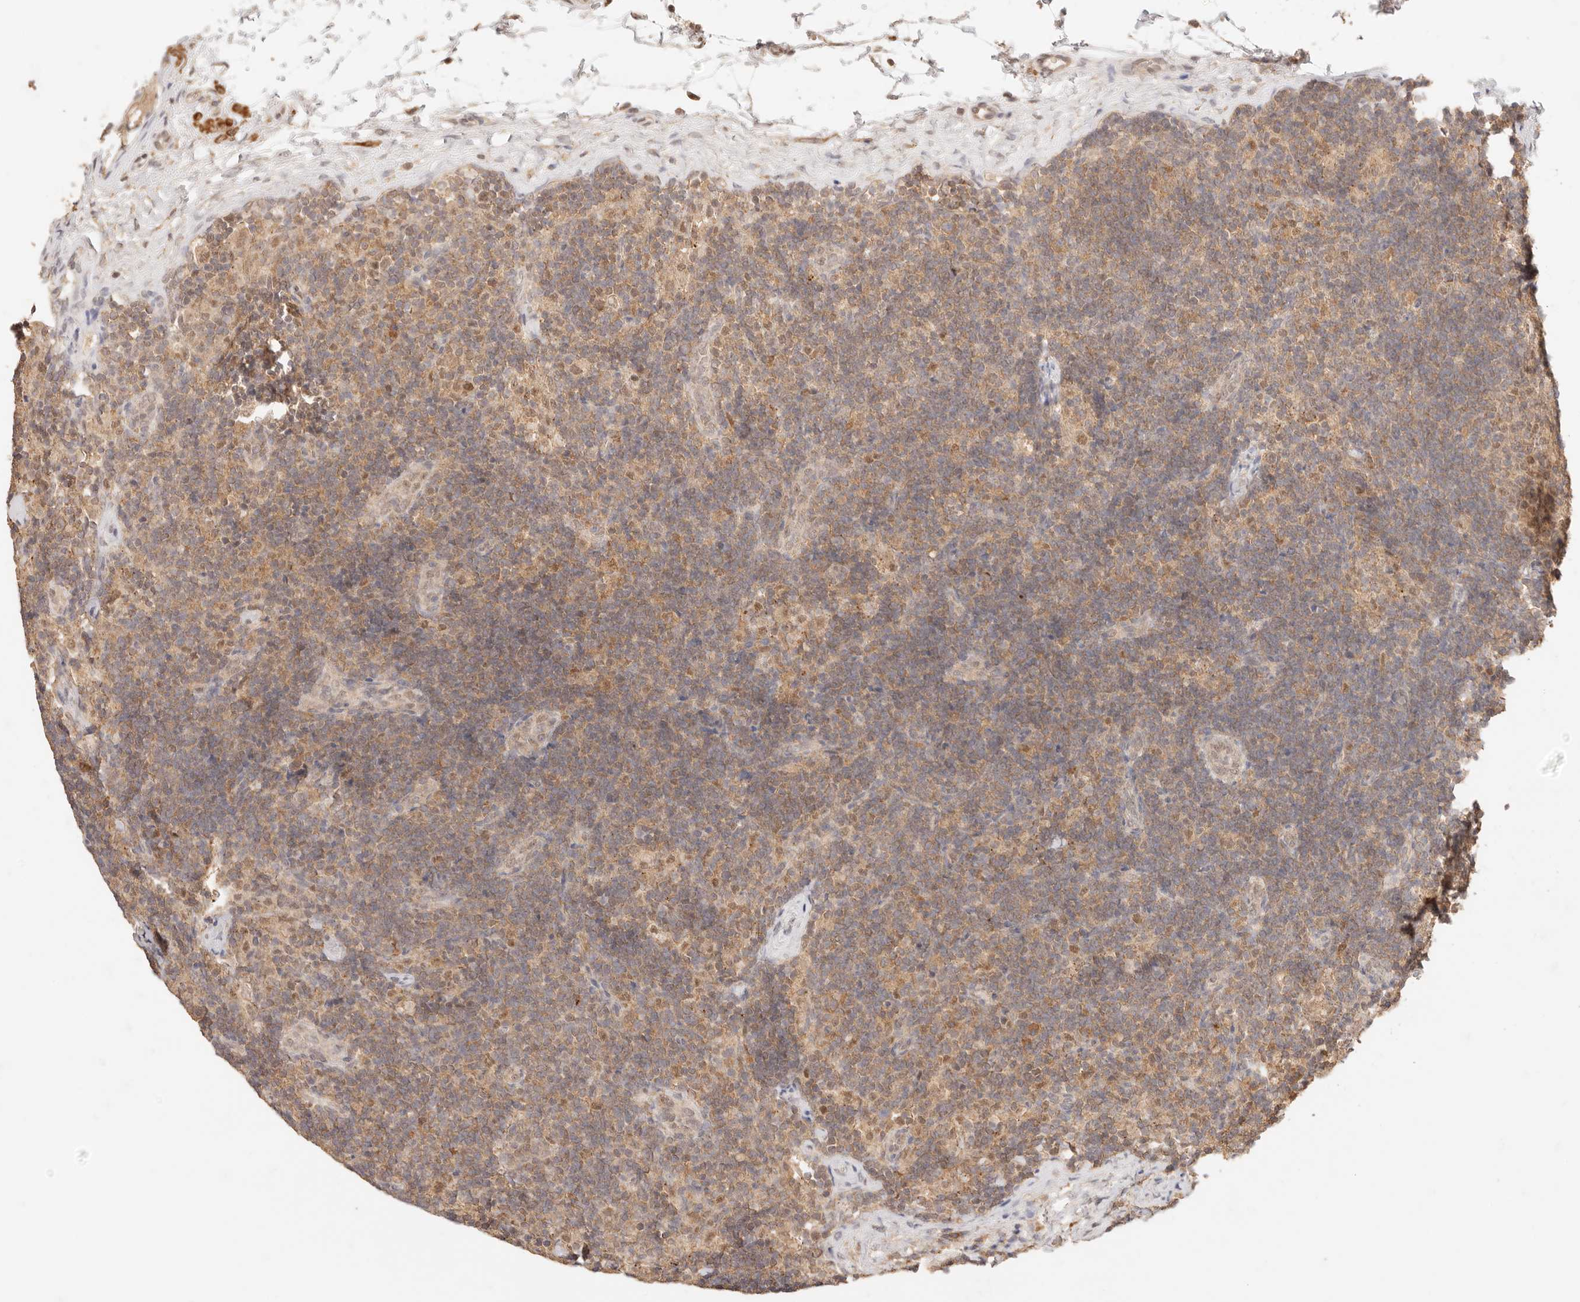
{"staining": {"intensity": "moderate", "quantity": "25%-75%", "location": "cytoplasmic/membranous,nuclear"}, "tissue": "lymph node", "cell_type": "Non-germinal center cells", "image_type": "normal", "snomed": [{"axis": "morphology", "description": "Normal tissue, NOS"}, {"axis": "topography", "description": "Lymph node"}], "caption": "A histopathology image showing moderate cytoplasmic/membranous,nuclear positivity in about 25%-75% of non-germinal center cells in unremarkable lymph node, as visualized by brown immunohistochemical staining.", "gene": "TRIM11", "patient": {"sex": "female", "age": 22}}